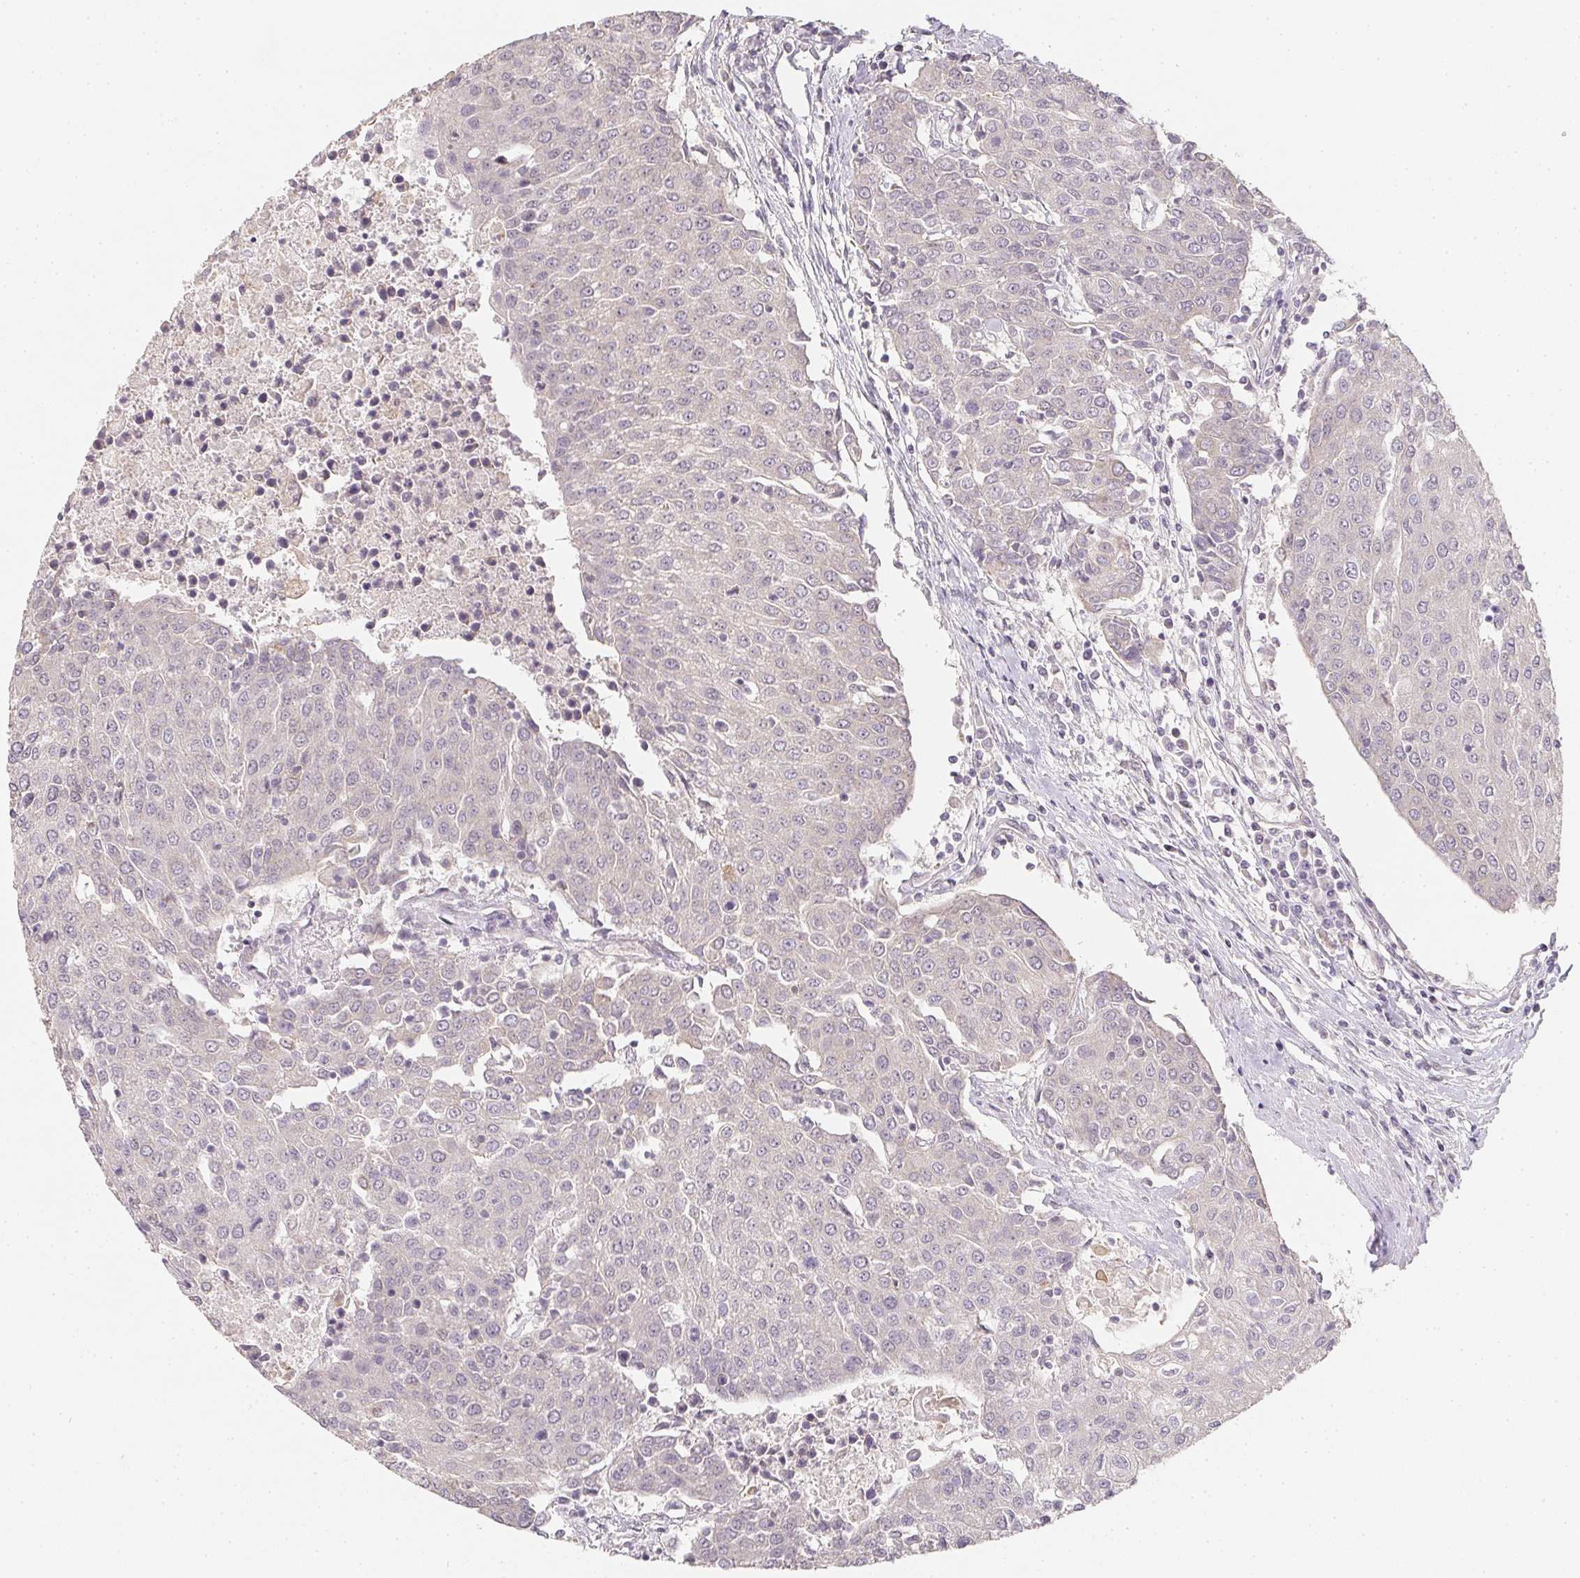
{"staining": {"intensity": "negative", "quantity": "none", "location": "none"}, "tissue": "urothelial cancer", "cell_type": "Tumor cells", "image_type": "cancer", "snomed": [{"axis": "morphology", "description": "Urothelial carcinoma, High grade"}, {"axis": "topography", "description": "Urinary bladder"}], "caption": "Immunohistochemistry micrograph of human high-grade urothelial carcinoma stained for a protein (brown), which shows no staining in tumor cells.", "gene": "SOAT1", "patient": {"sex": "female", "age": 85}}